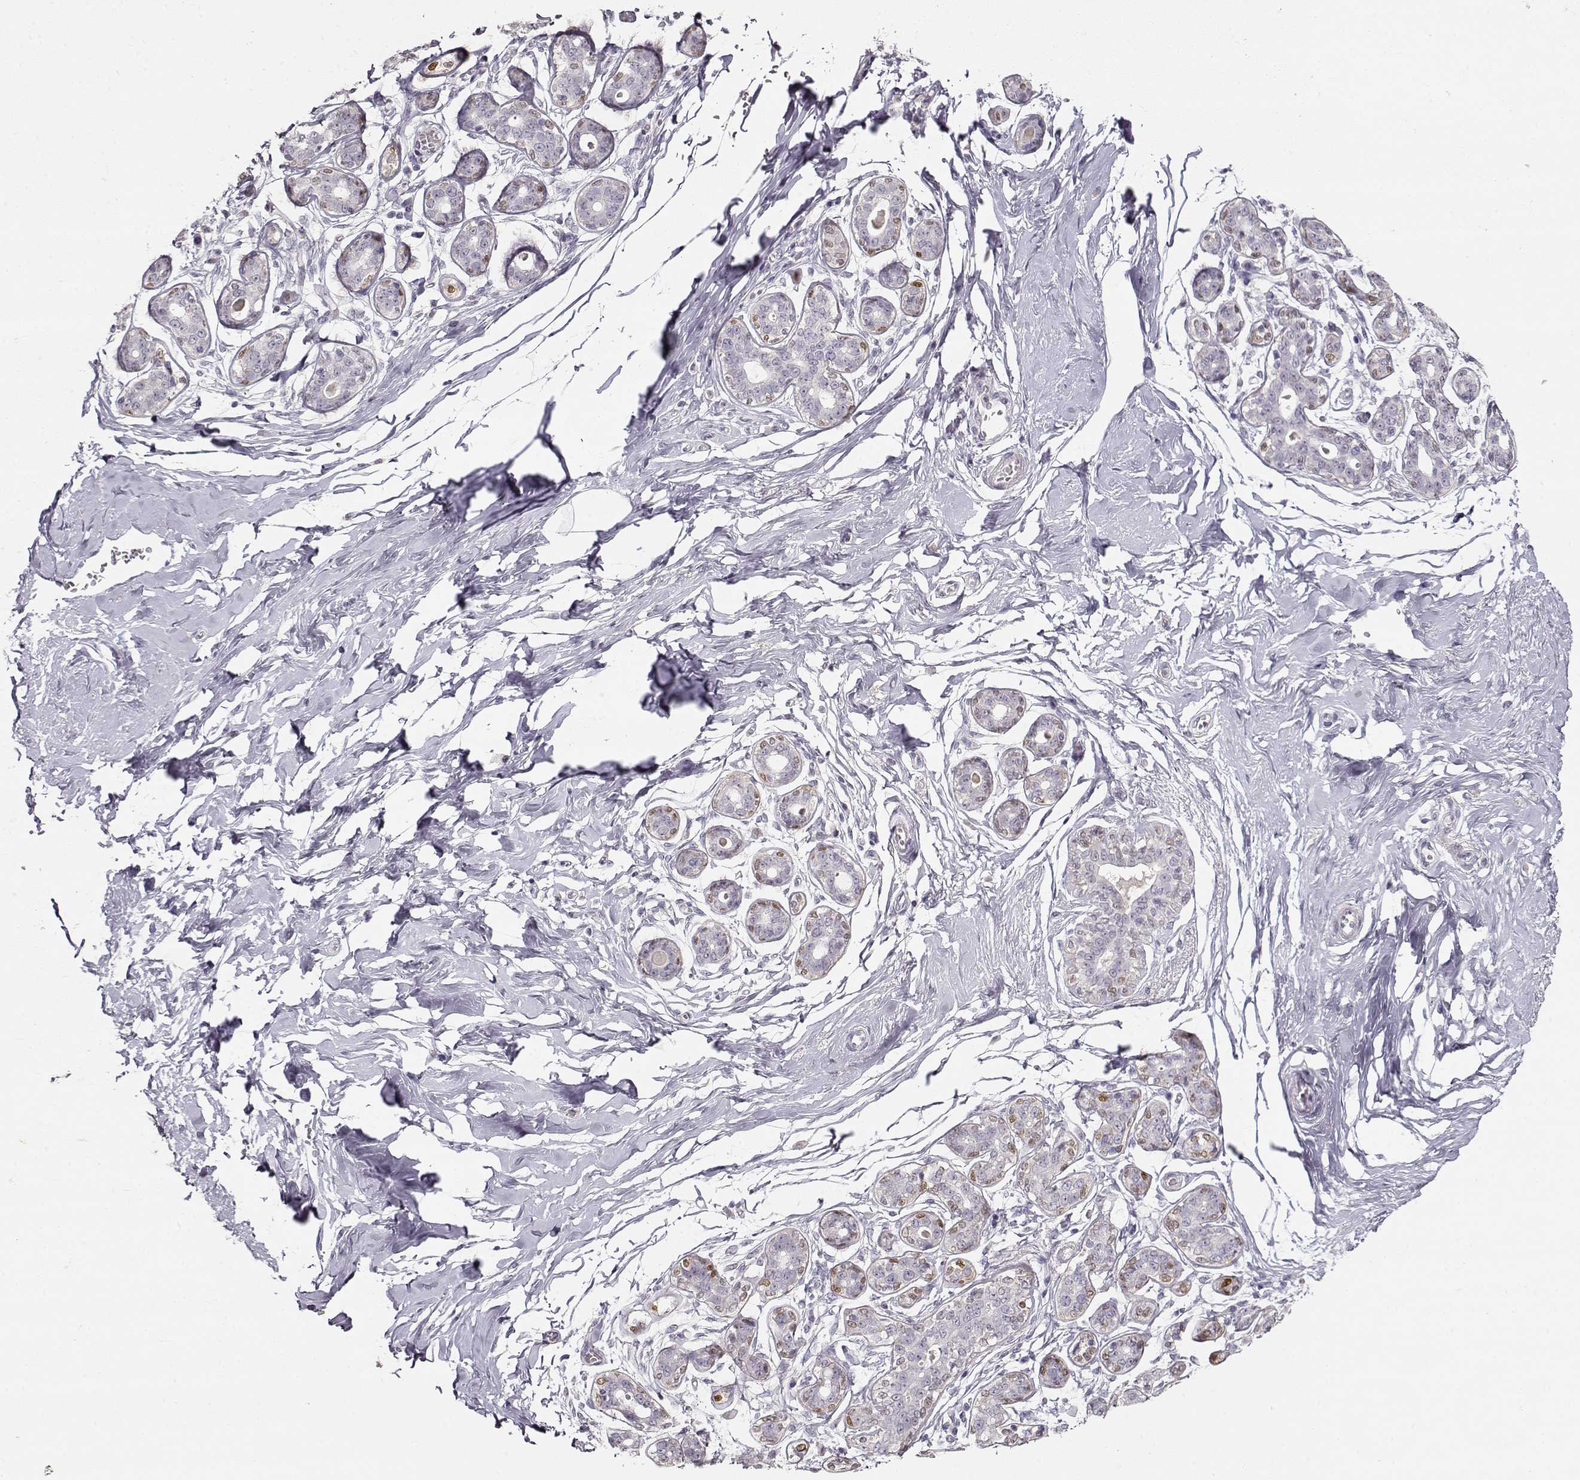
{"staining": {"intensity": "strong", "quantity": ">75%", "location": "nuclear"}, "tissue": "breast", "cell_type": "Adipocytes", "image_type": "normal", "snomed": [{"axis": "morphology", "description": "Normal tissue, NOS"}, {"axis": "topography", "description": "Skin"}, {"axis": "topography", "description": "Breast"}], "caption": "Immunohistochemical staining of unremarkable human breast displays high levels of strong nuclear positivity in approximately >75% of adipocytes. Nuclei are stained in blue.", "gene": "S100B", "patient": {"sex": "female", "age": 43}}